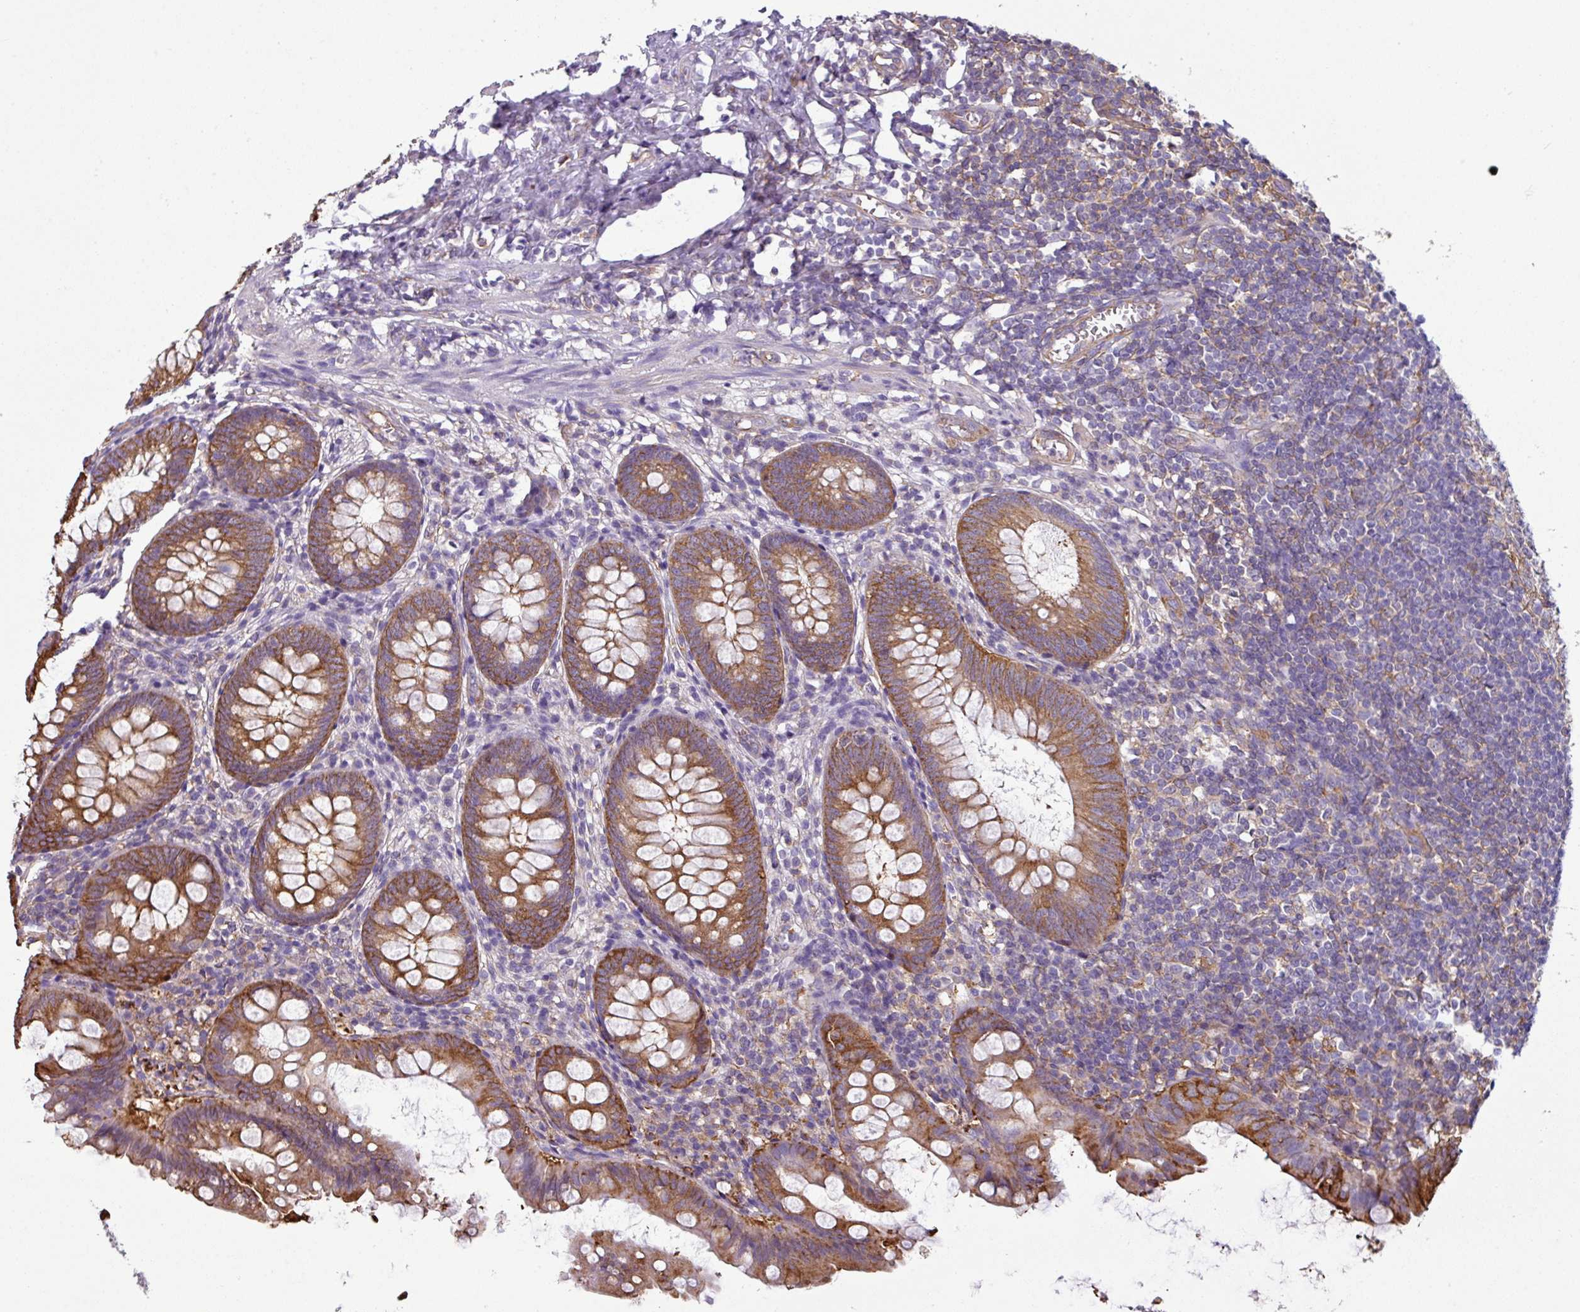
{"staining": {"intensity": "moderate", "quantity": ">75%", "location": "cytoplasmic/membranous"}, "tissue": "appendix", "cell_type": "Glandular cells", "image_type": "normal", "snomed": [{"axis": "morphology", "description": "Normal tissue, NOS"}, {"axis": "topography", "description": "Appendix"}], "caption": "Immunohistochemical staining of benign appendix shows >75% levels of moderate cytoplasmic/membranous protein staining in about >75% of glandular cells.", "gene": "XNDC1N", "patient": {"sex": "female", "age": 51}}